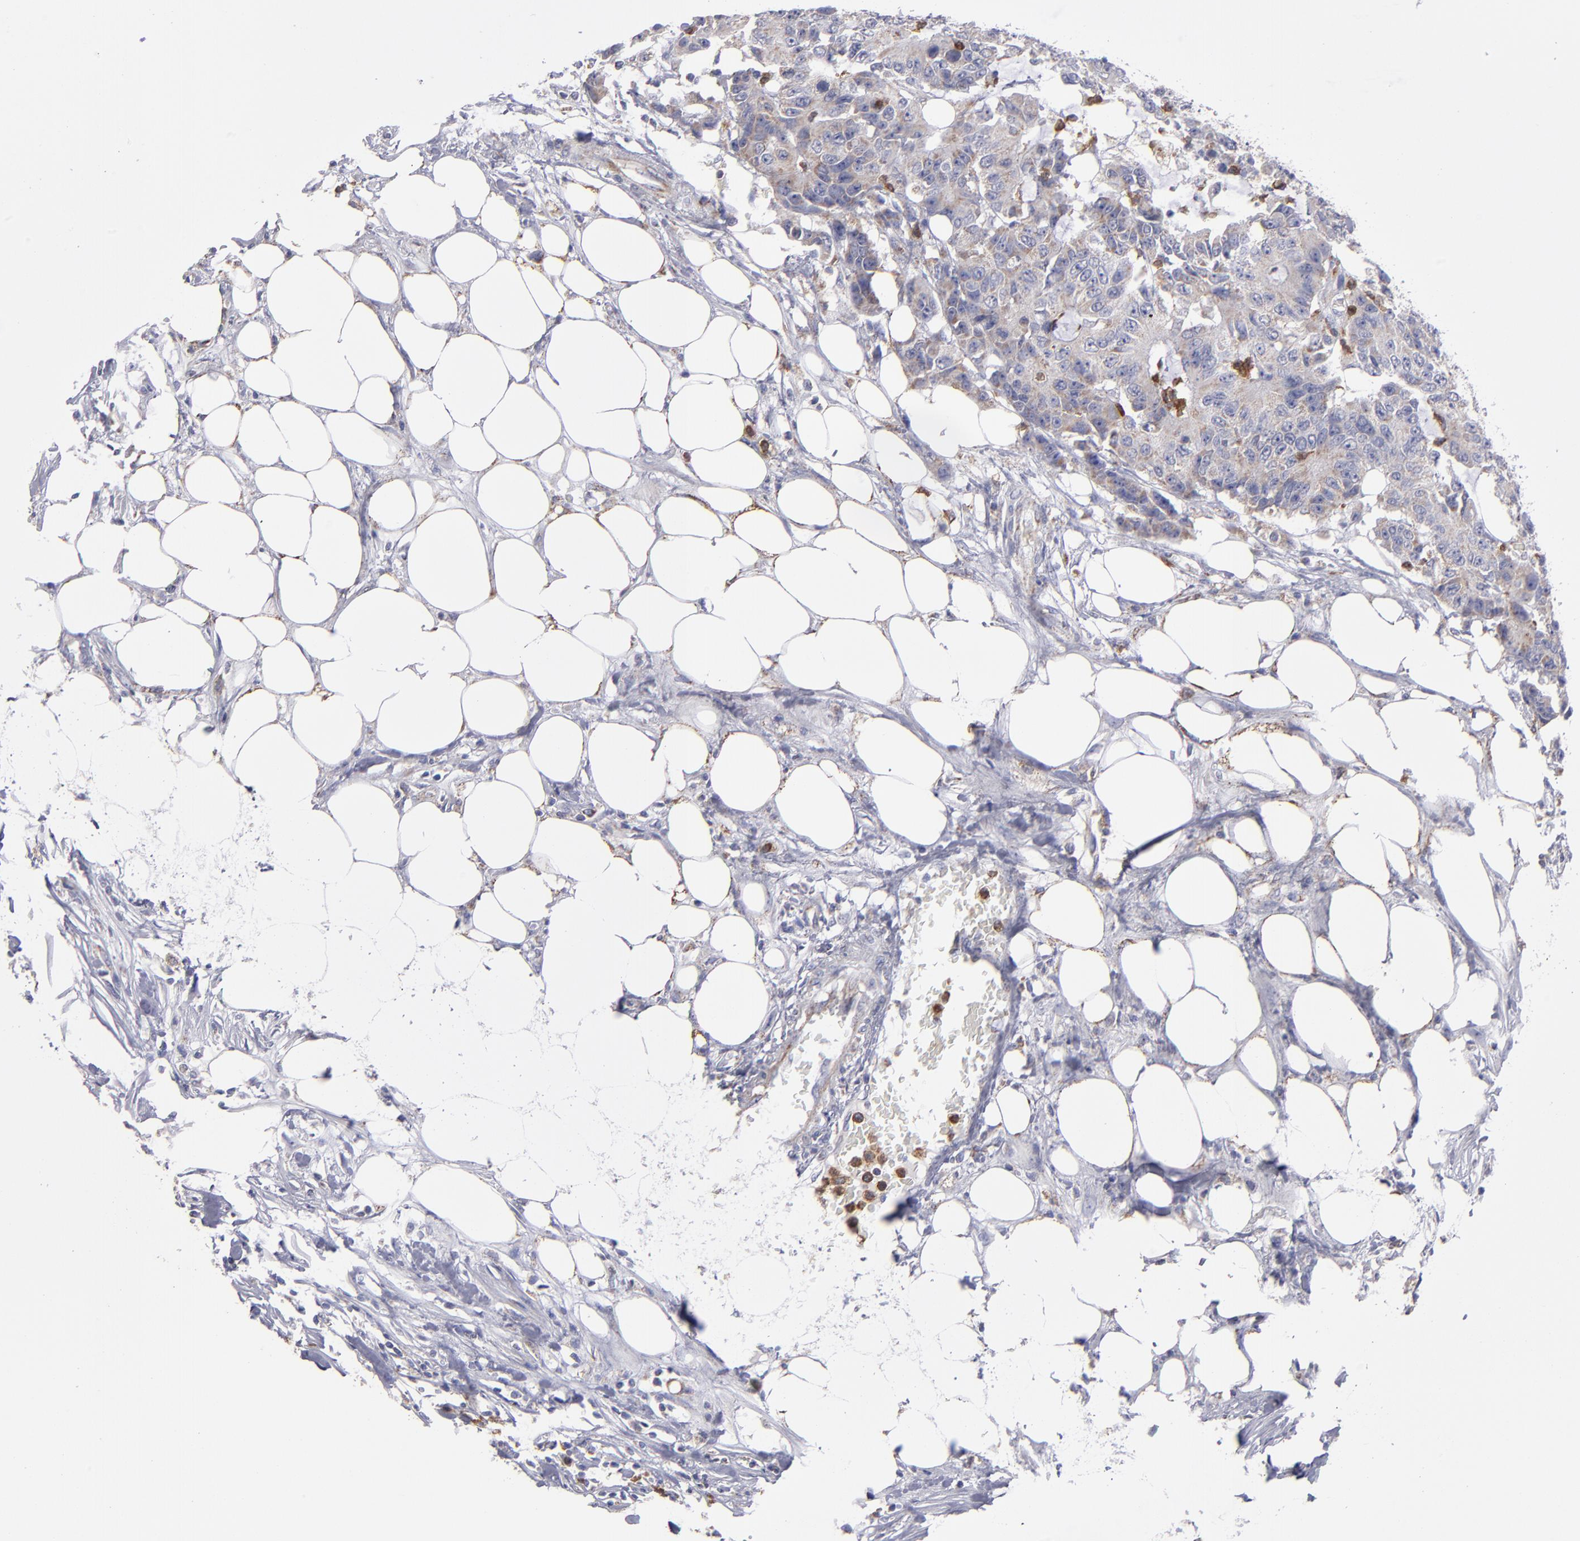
{"staining": {"intensity": "weak", "quantity": ">75%", "location": "cytoplasmic/membranous"}, "tissue": "colorectal cancer", "cell_type": "Tumor cells", "image_type": "cancer", "snomed": [{"axis": "morphology", "description": "Adenocarcinoma, NOS"}, {"axis": "topography", "description": "Colon"}], "caption": "Weak cytoplasmic/membranous staining for a protein is present in about >75% of tumor cells of adenocarcinoma (colorectal) using IHC.", "gene": "FGR", "patient": {"sex": "female", "age": 86}}